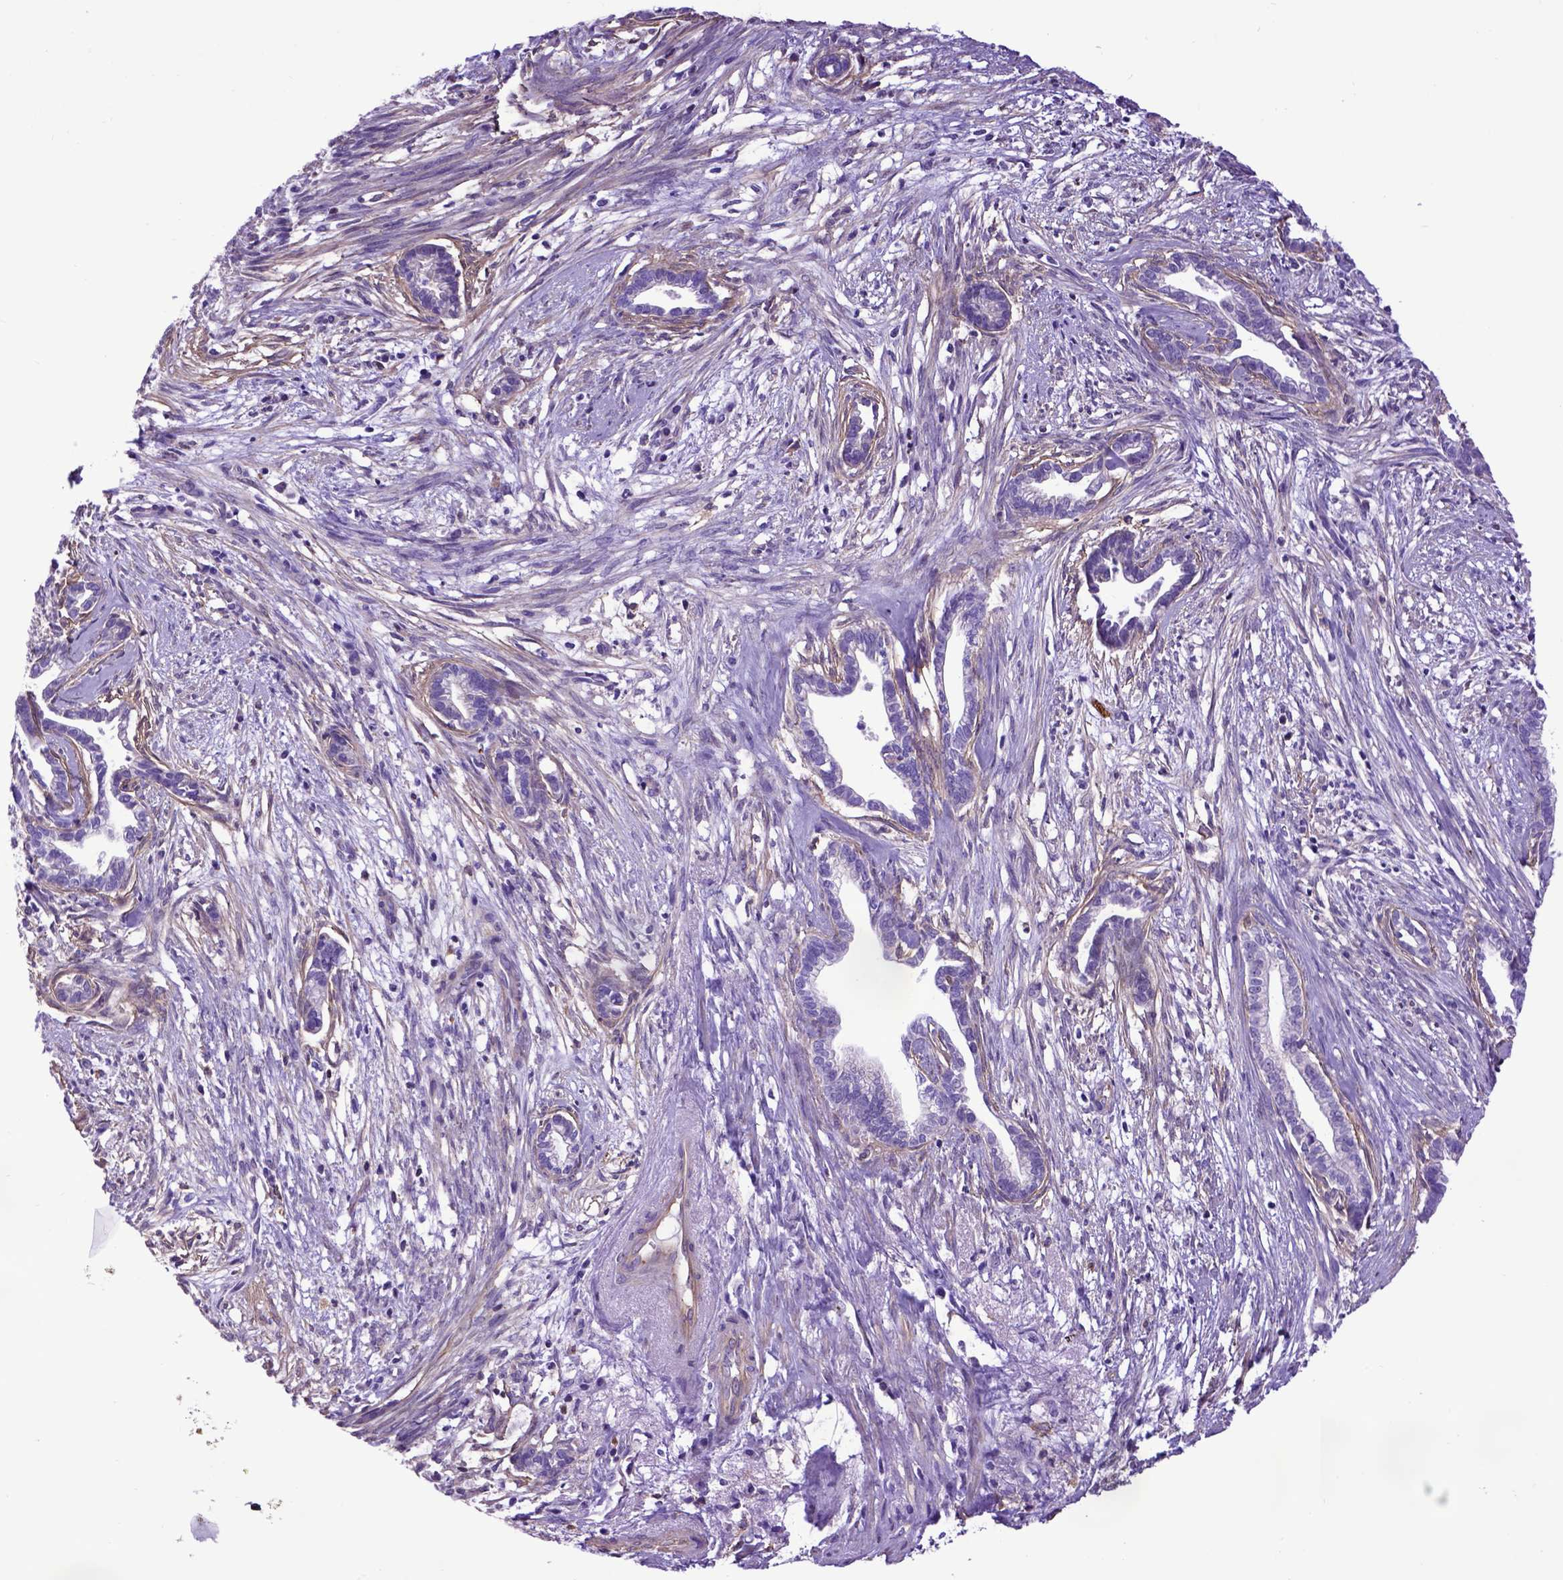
{"staining": {"intensity": "negative", "quantity": "none", "location": "none"}, "tissue": "cervical cancer", "cell_type": "Tumor cells", "image_type": "cancer", "snomed": [{"axis": "morphology", "description": "Adenocarcinoma, NOS"}, {"axis": "topography", "description": "Cervix"}], "caption": "A micrograph of human adenocarcinoma (cervical) is negative for staining in tumor cells.", "gene": "ASAH2", "patient": {"sex": "female", "age": 62}}